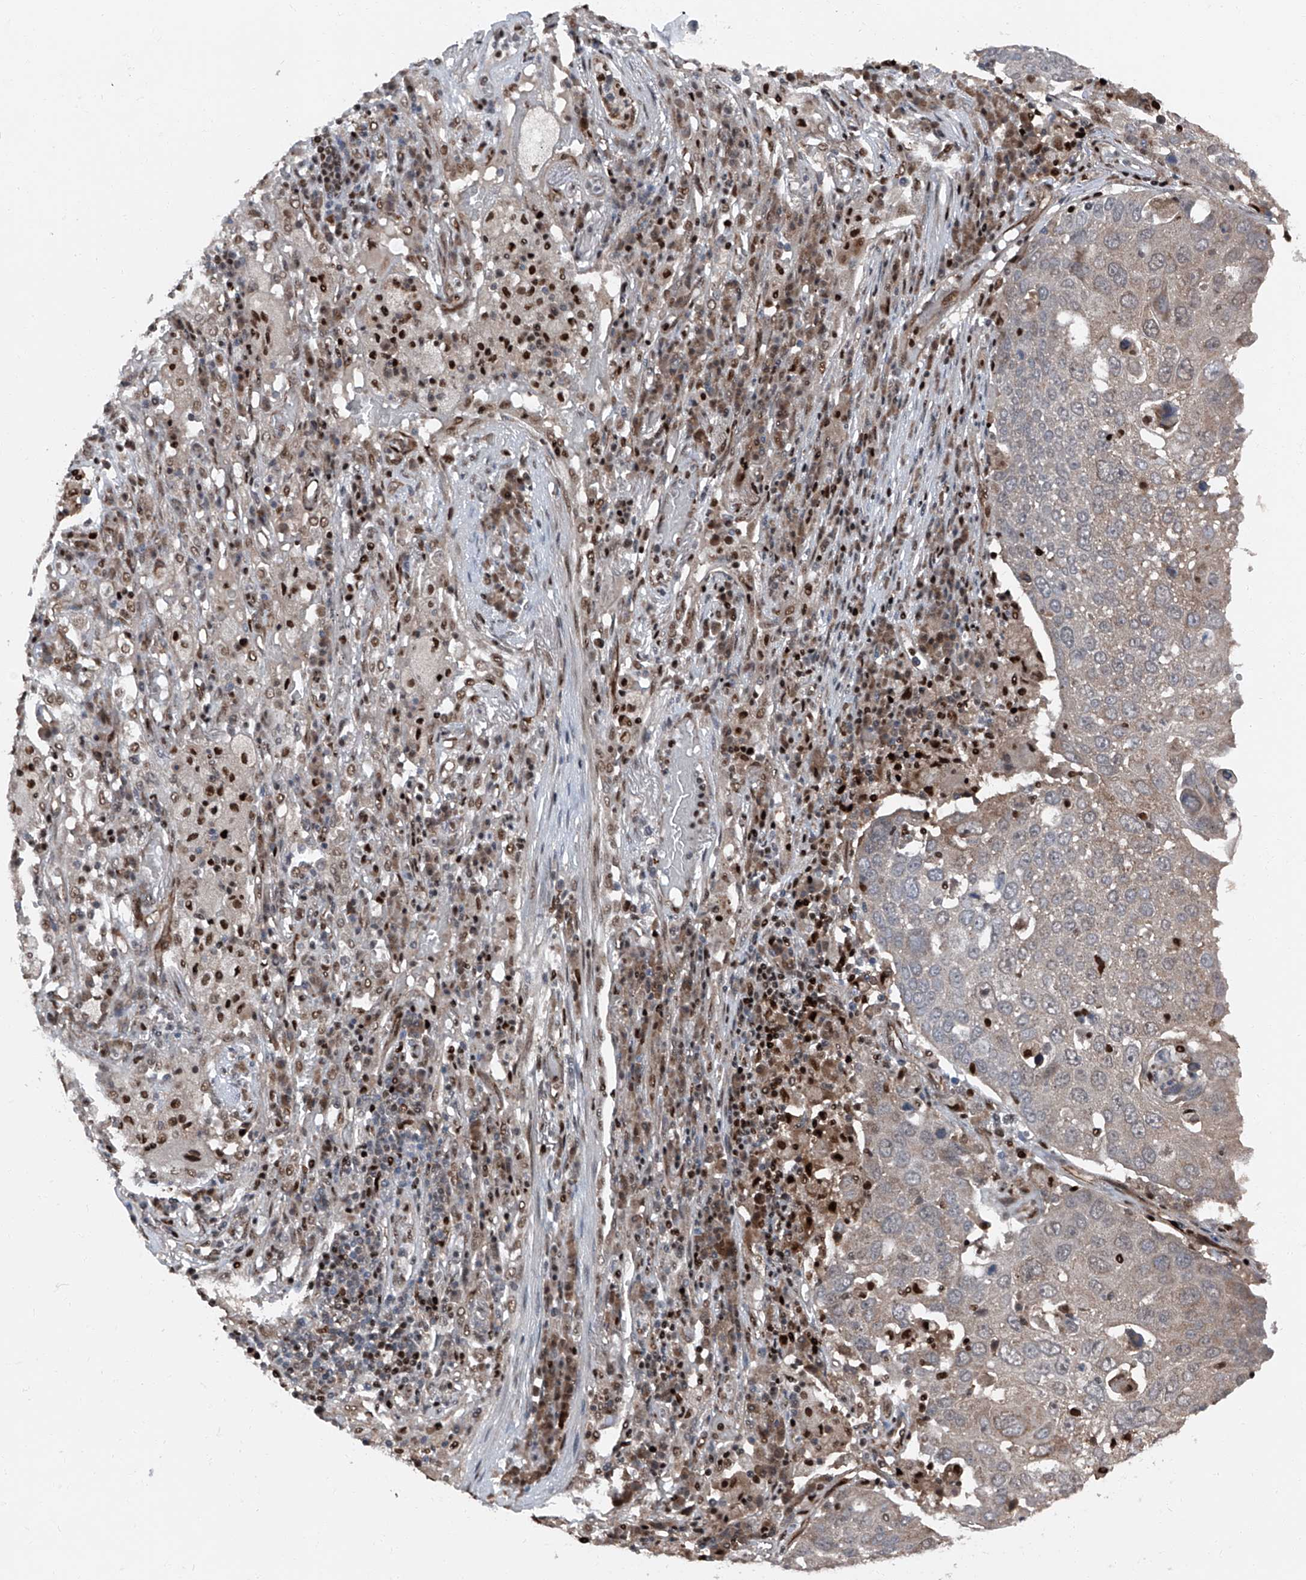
{"staining": {"intensity": "weak", "quantity": ">75%", "location": "cytoplasmic/membranous"}, "tissue": "lung cancer", "cell_type": "Tumor cells", "image_type": "cancer", "snomed": [{"axis": "morphology", "description": "Squamous cell carcinoma, NOS"}, {"axis": "topography", "description": "Lung"}], "caption": "A brown stain labels weak cytoplasmic/membranous positivity of a protein in human lung squamous cell carcinoma tumor cells.", "gene": "FKBP5", "patient": {"sex": "male", "age": 65}}